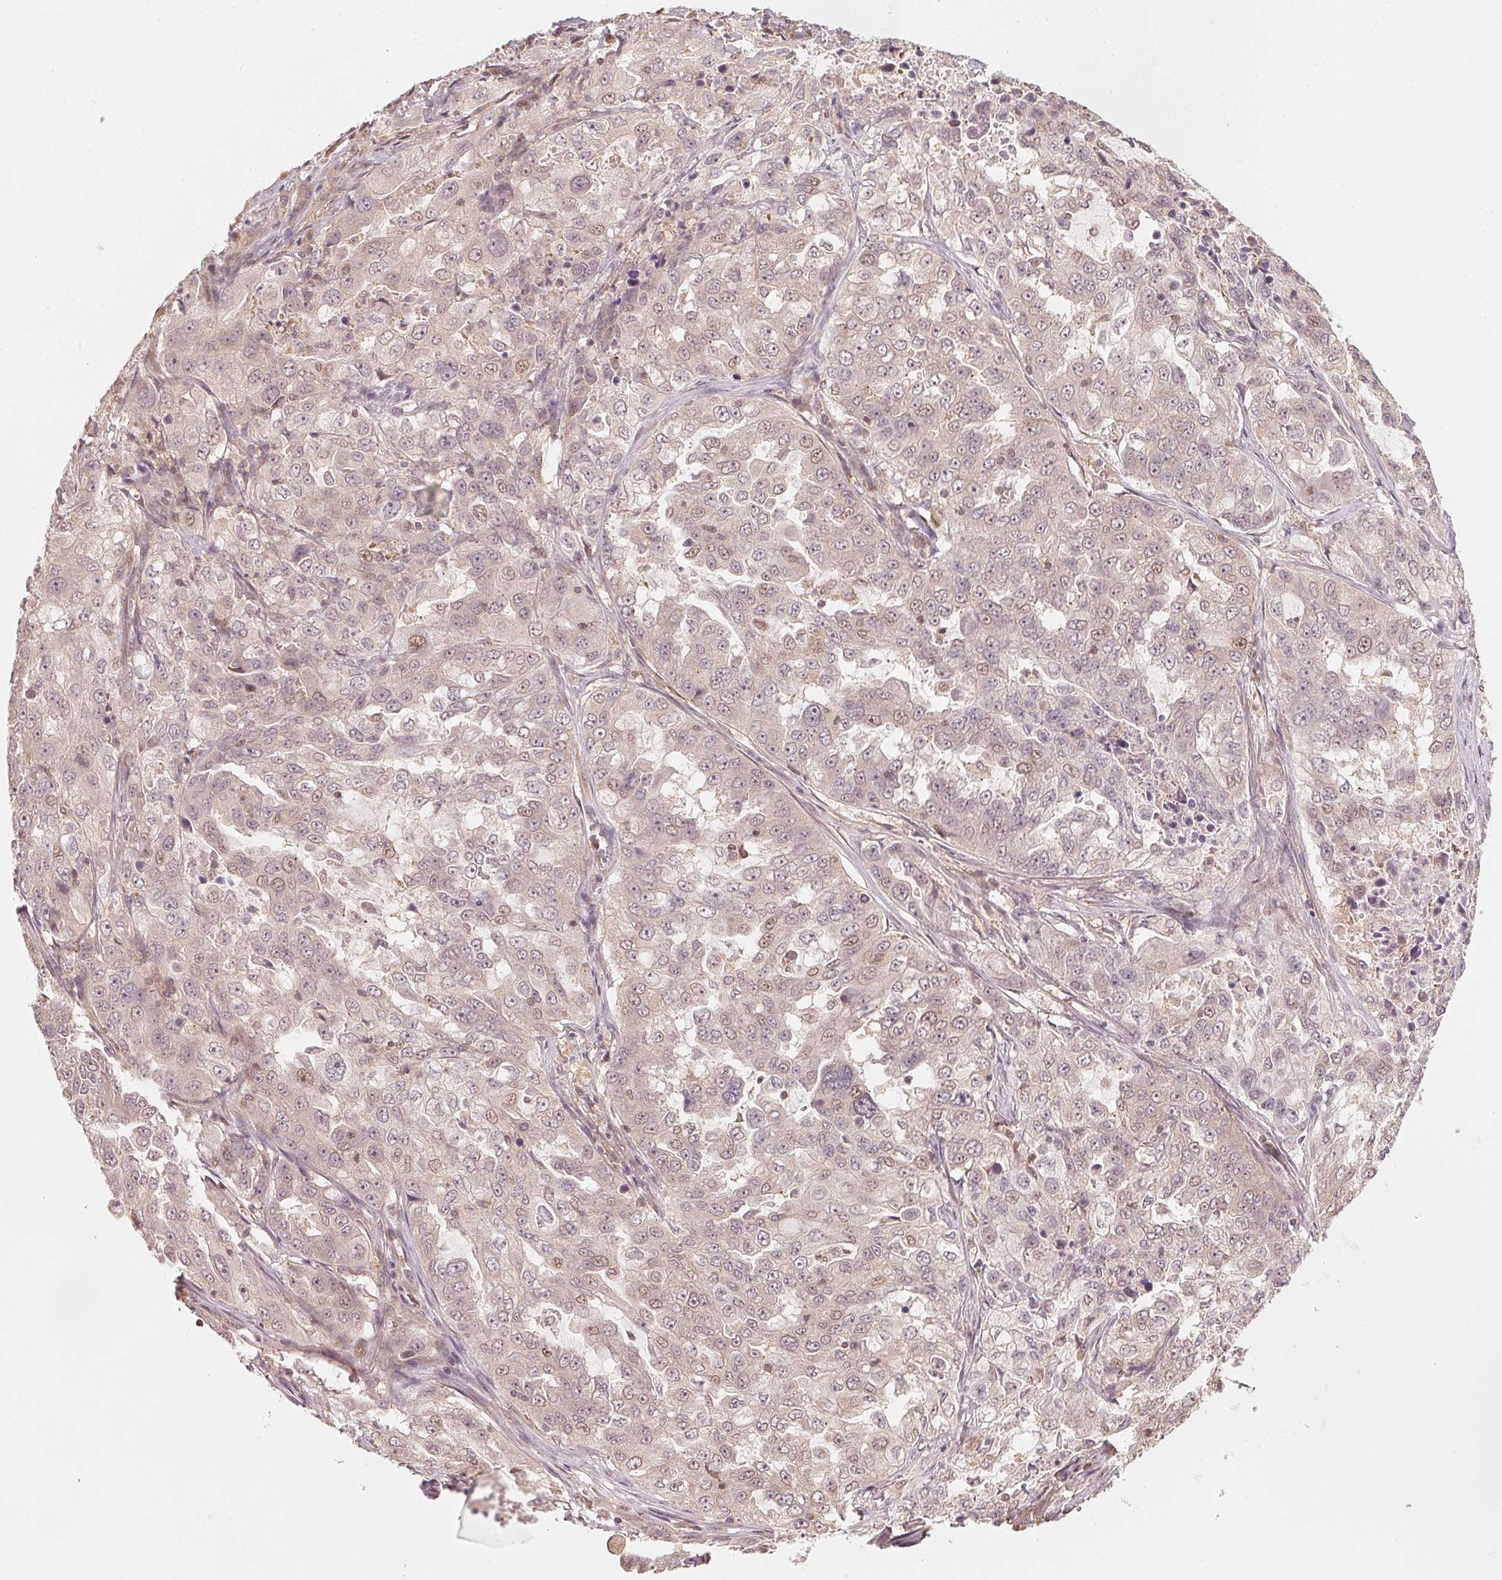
{"staining": {"intensity": "weak", "quantity": ">75%", "location": "cytoplasmic/membranous,nuclear"}, "tissue": "lung cancer", "cell_type": "Tumor cells", "image_type": "cancer", "snomed": [{"axis": "morphology", "description": "Adenocarcinoma, NOS"}, {"axis": "topography", "description": "Lung"}], "caption": "Protein expression analysis of human adenocarcinoma (lung) reveals weak cytoplasmic/membranous and nuclear positivity in about >75% of tumor cells.", "gene": "UBE2L3", "patient": {"sex": "female", "age": 61}}